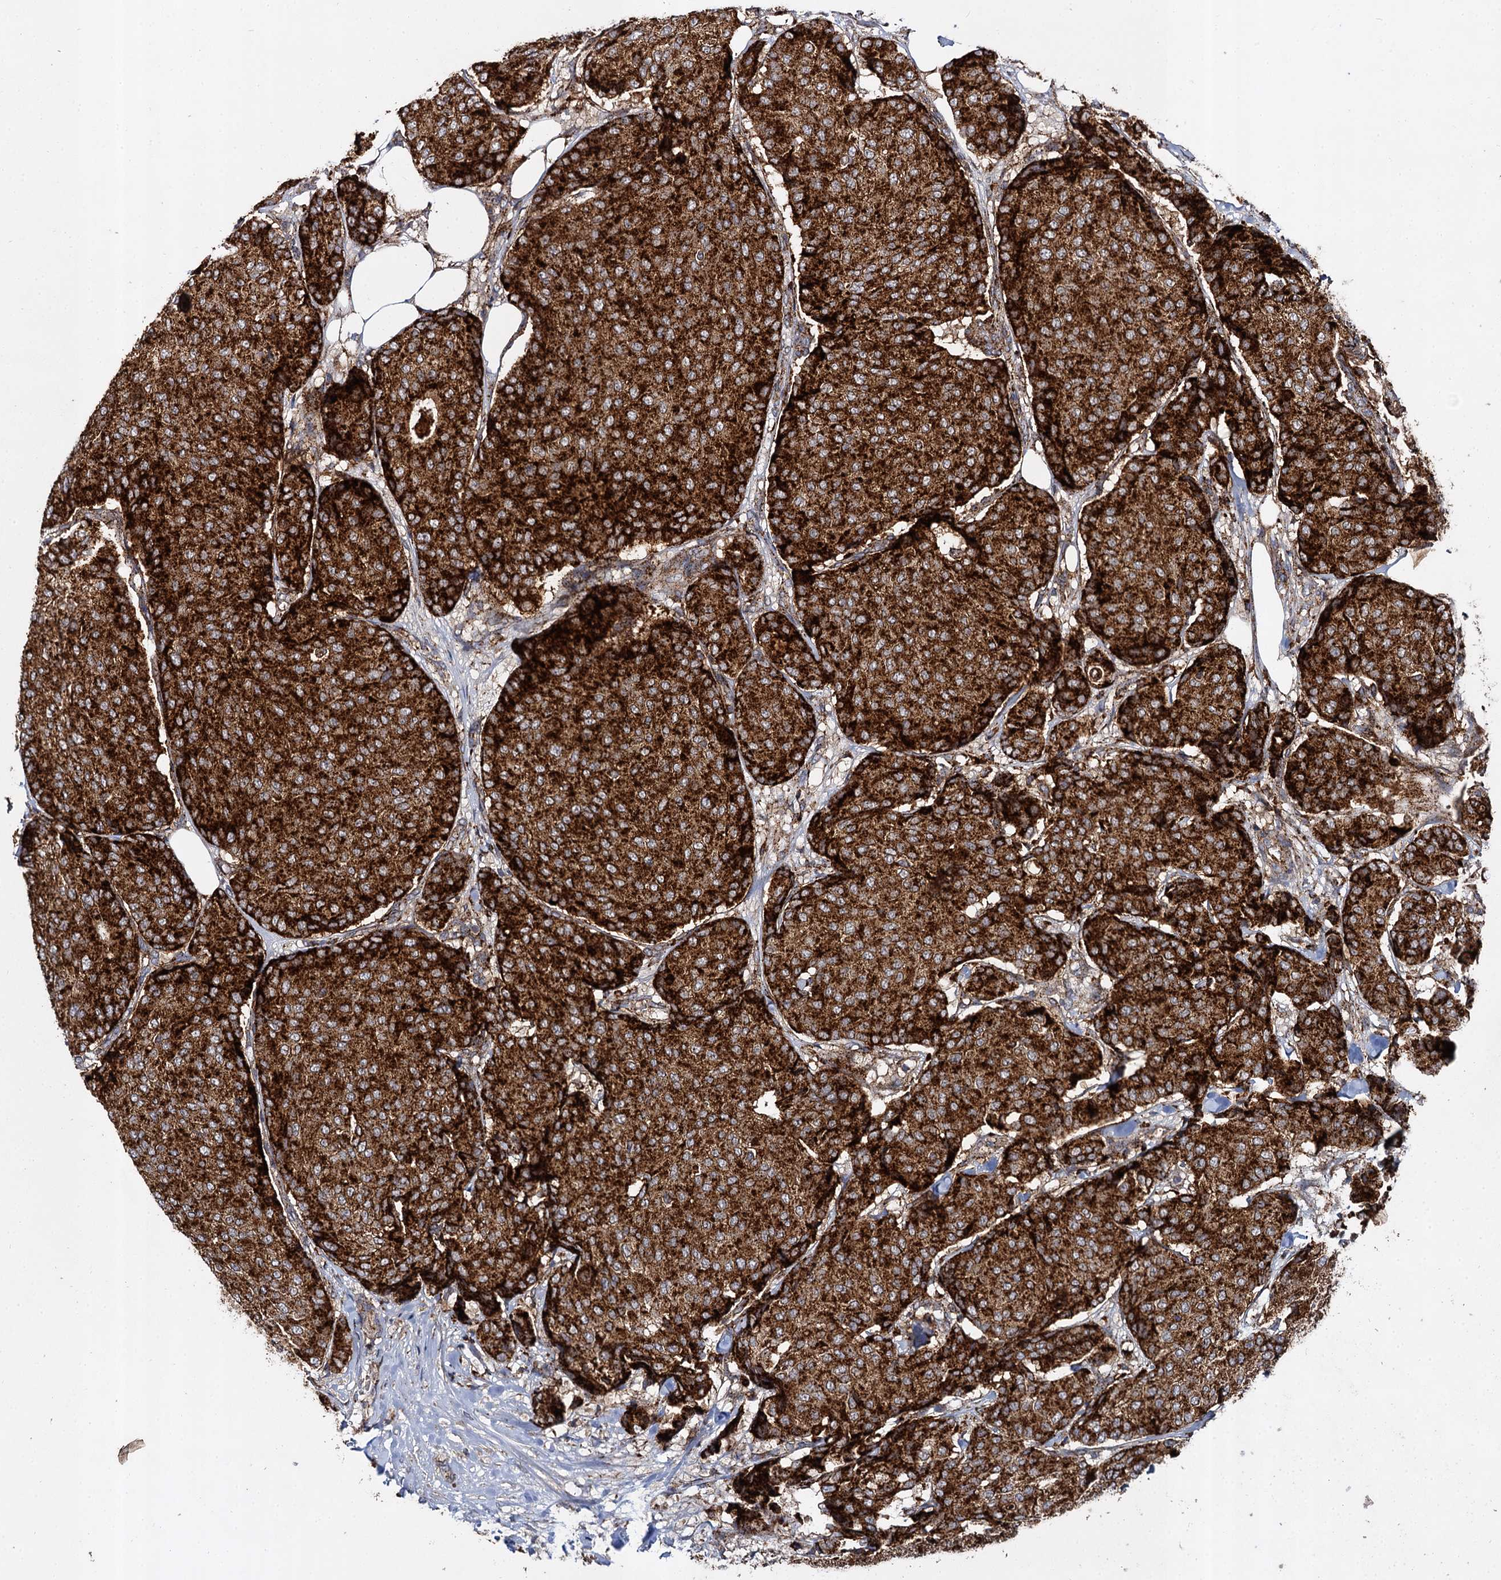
{"staining": {"intensity": "strong", "quantity": ">75%", "location": "cytoplasmic/membranous"}, "tissue": "breast cancer", "cell_type": "Tumor cells", "image_type": "cancer", "snomed": [{"axis": "morphology", "description": "Duct carcinoma"}, {"axis": "topography", "description": "Breast"}], "caption": "Infiltrating ductal carcinoma (breast) tissue shows strong cytoplasmic/membranous staining in approximately >75% of tumor cells", "gene": "GBA1", "patient": {"sex": "female", "age": 75}}